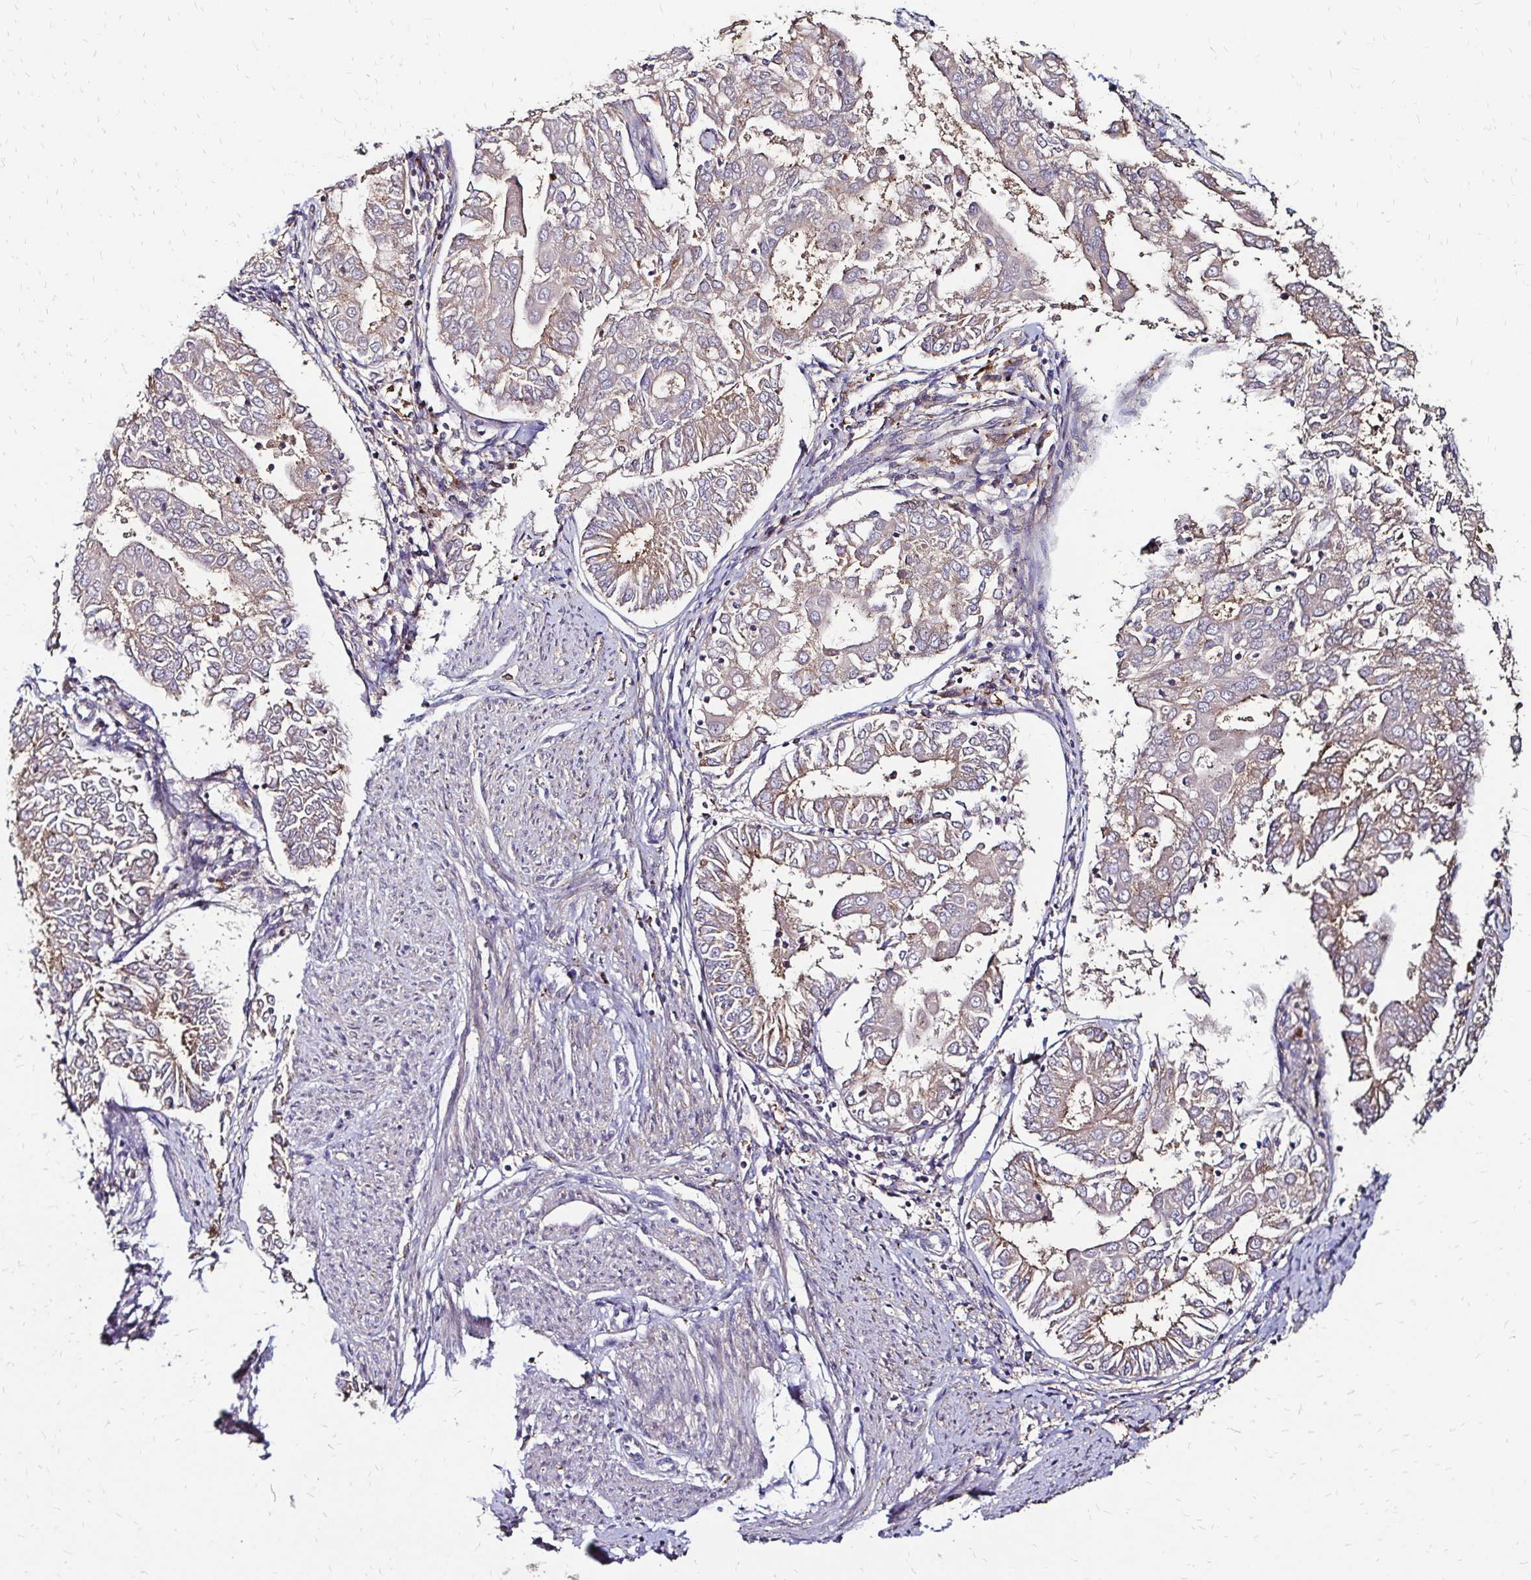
{"staining": {"intensity": "weak", "quantity": "<25%", "location": "cytoplasmic/membranous"}, "tissue": "endometrial cancer", "cell_type": "Tumor cells", "image_type": "cancer", "snomed": [{"axis": "morphology", "description": "Adenocarcinoma, NOS"}, {"axis": "topography", "description": "Endometrium"}], "caption": "Histopathology image shows no protein positivity in tumor cells of adenocarcinoma (endometrial) tissue.", "gene": "IDUA", "patient": {"sex": "female", "age": 68}}